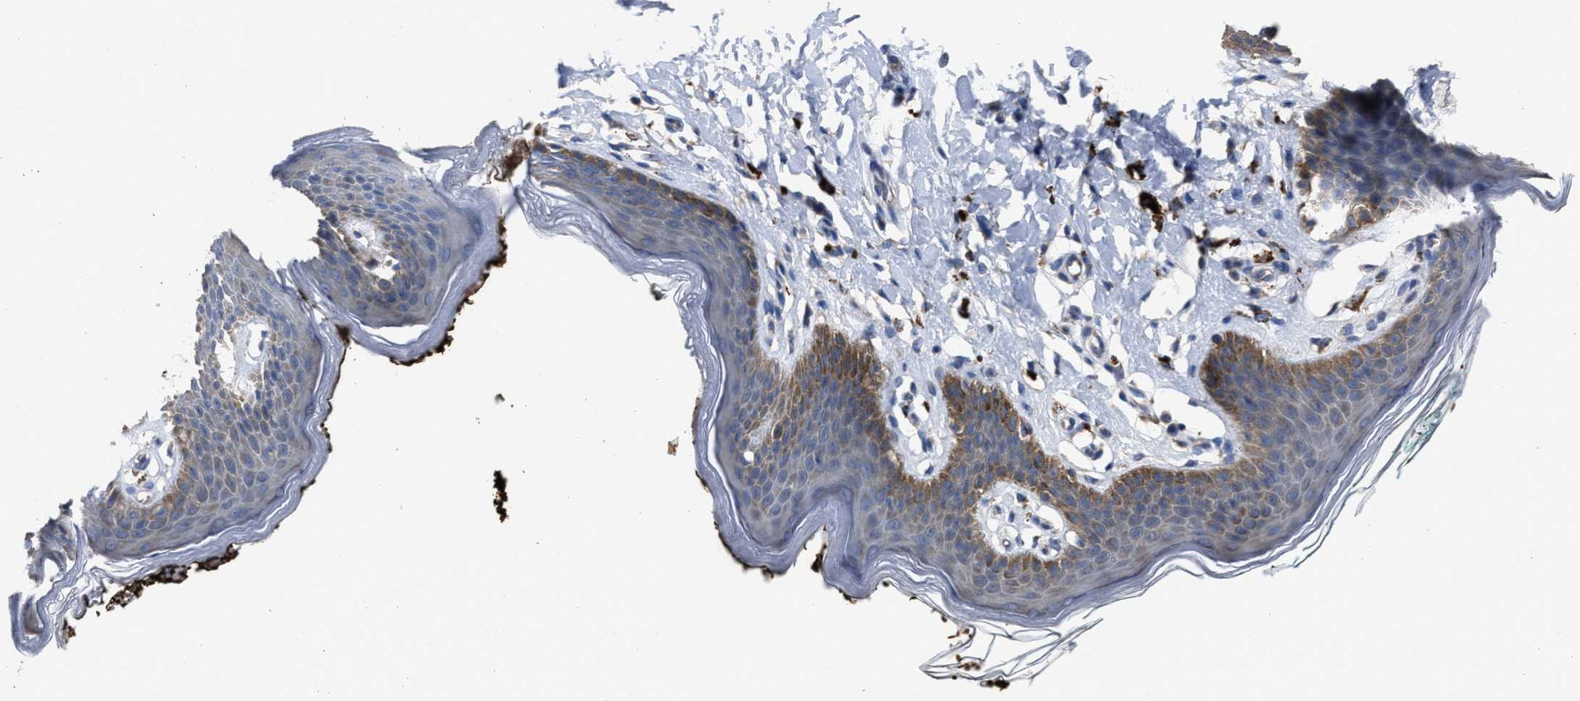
{"staining": {"intensity": "moderate", "quantity": "25%-75%", "location": "cytoplasmic/membranous"}, "tissue": "skin", "cell_type": "Epidermal cells", "image_type": "normal", "snomed": [{"axis": "morphology", "description": "Normal tissue, NOS"}, {"axis": "topography", "description": "Vulva"}], "caption": "There is medium levels of moderate cytoplasmic/membranous staining in epidermal cells of unremarkable skin, as demonstrated by immunohistochemical staining (brown color).", "gene": "UPF1", "patient": {"sex": "female", "age": 66}}